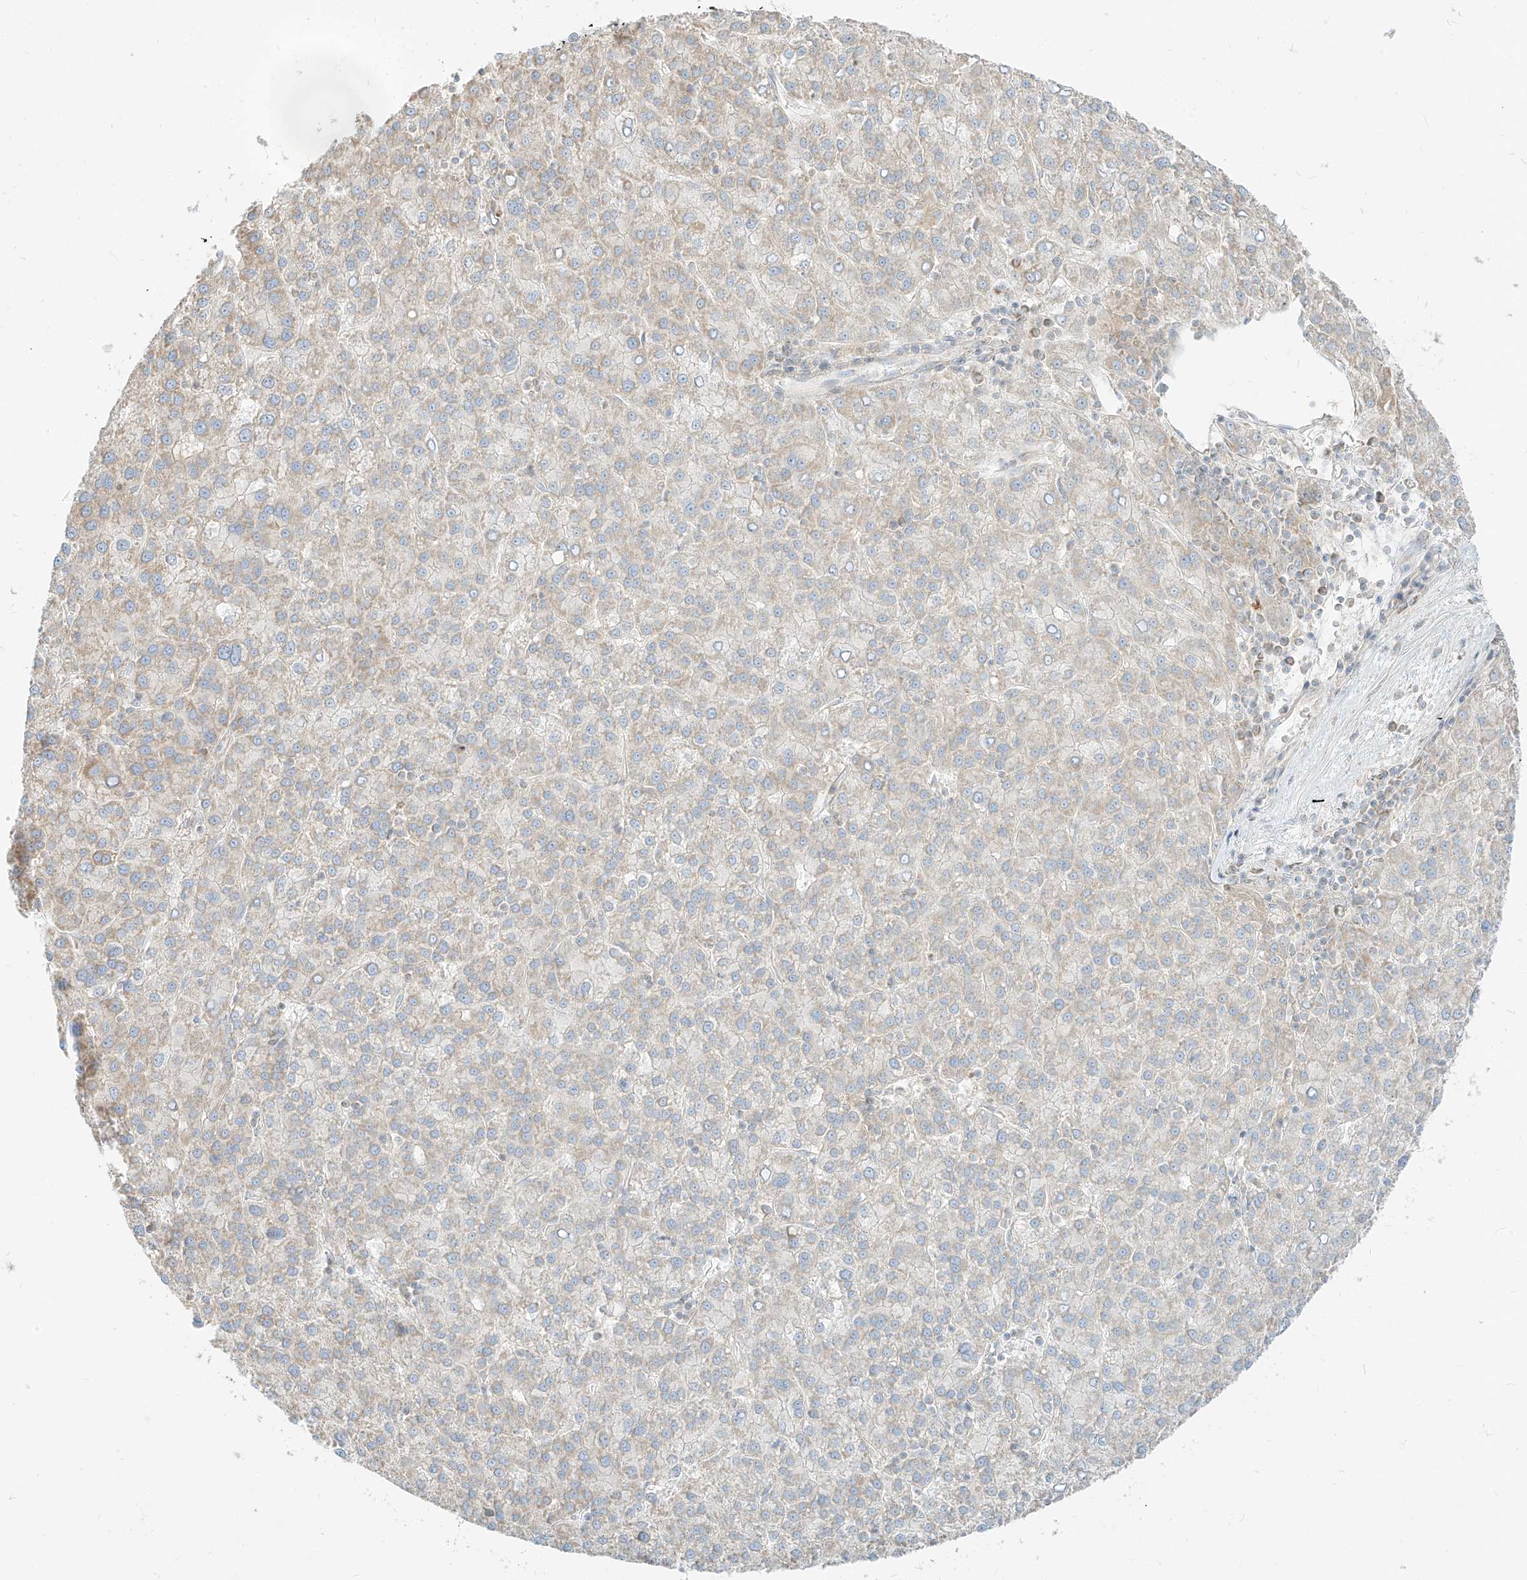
{"staining": {"intensity": "weak", "quantity": "<25%", "location": "cytoplasmic/membranous"}, "tissue": "liver cancer", "cell_type": "Tumor cells", "image_type": "cancer", "snomed": [{"axis": "morphology", "description": "Carcinoma, Hepatocellular, NOS"}, {"axis": "topography", "description": "Liver"}], "caption": "A photomicrograph of hepatocellular carcinoma (liver) stained for a protein shows no brown staining in tumor cells.", "gene": "ZIM3", "patient": {"sex": "female", "age": 58}}